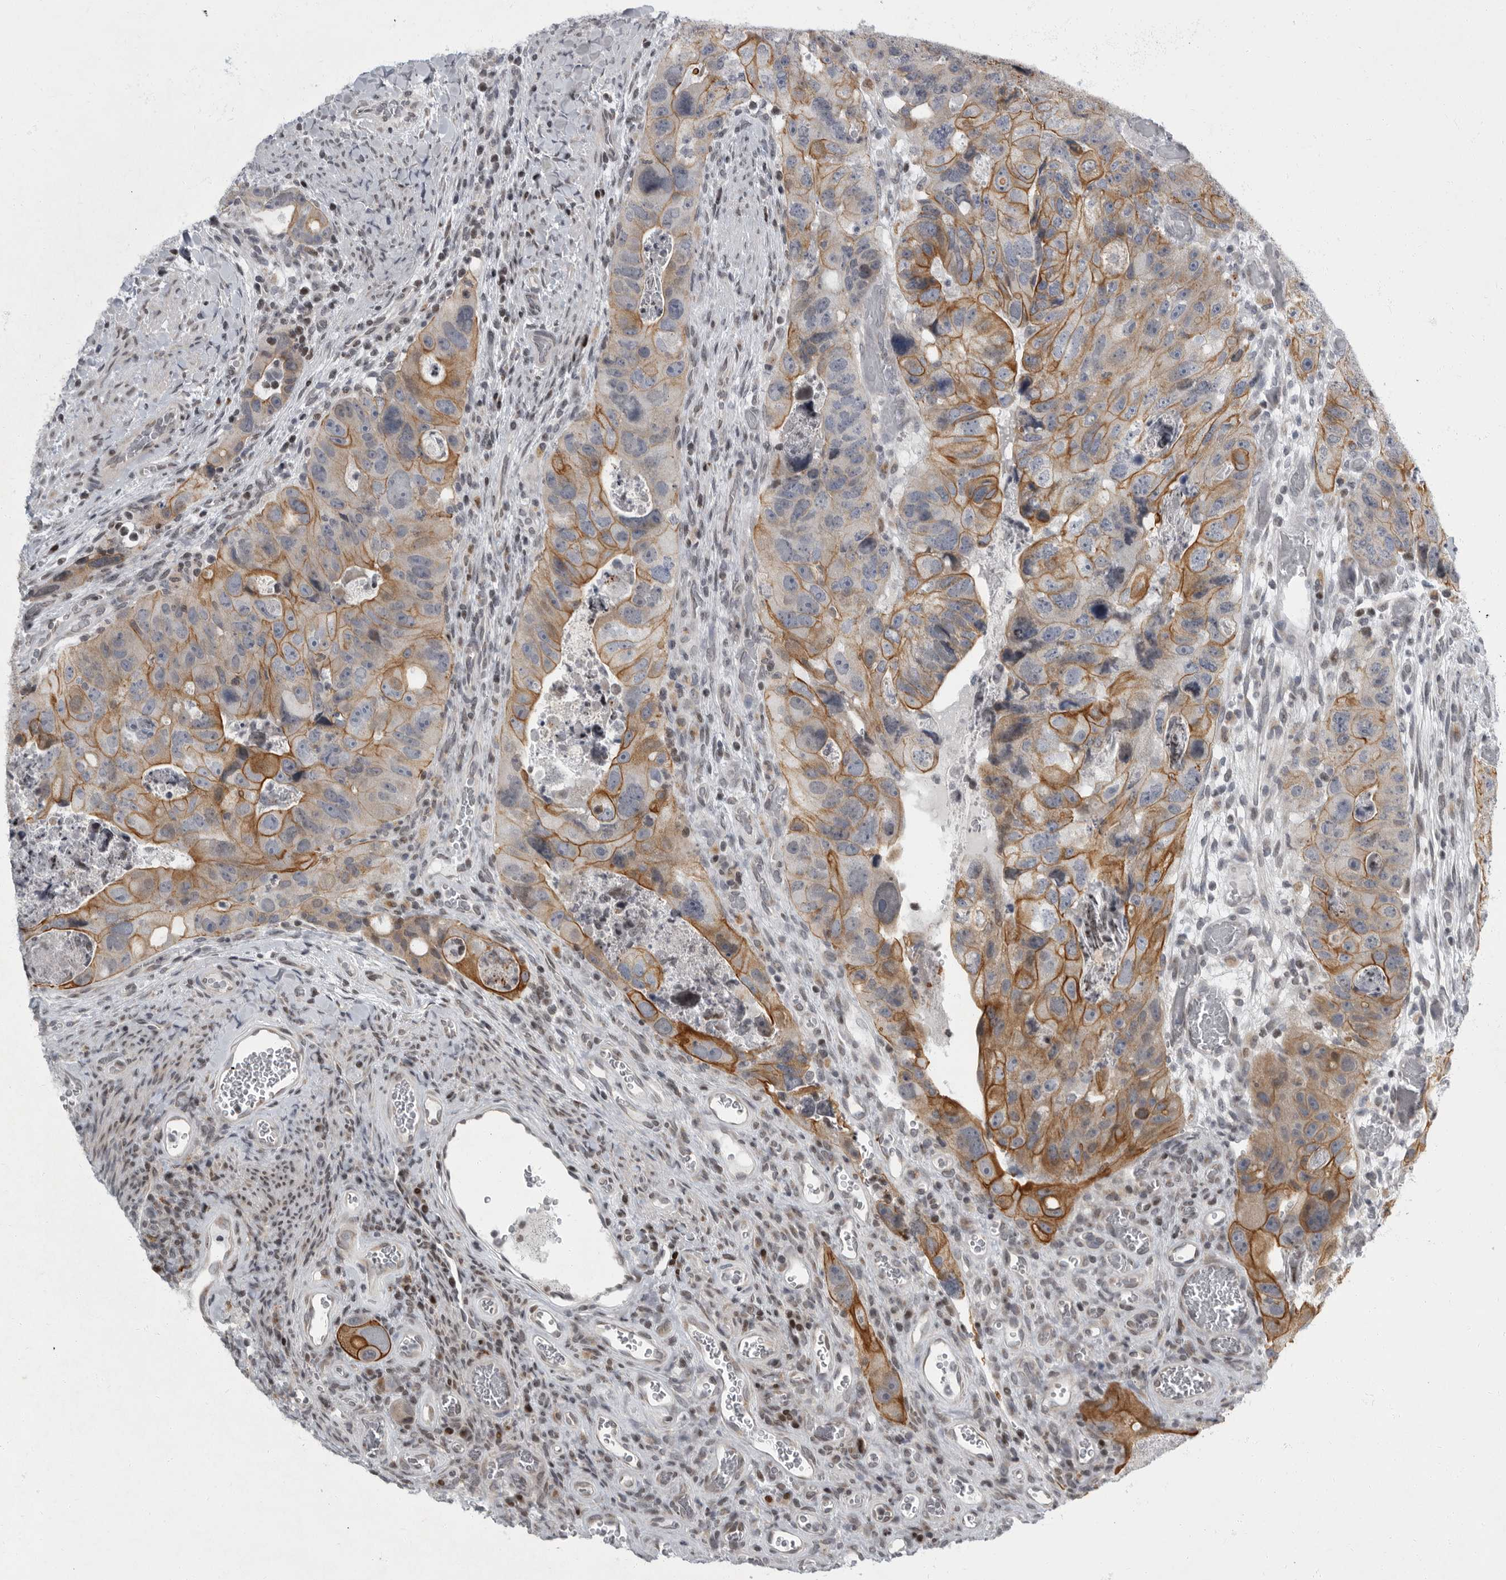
{"staining": {"intensity": "moderate", "quantity": ">75%", "location": "cytoplasmic/membranous"}, "tissue": "colorectal cancer", "cell_type": "Tumor cells", "image_type": "cancer", "snomed": [{"axis": "morphology", "description": "Adenocarcinoma, NOS"}, {"axis": "topography", "description": "Rectum"}], "caption": "An immunohistochemistry (IHC) histopathology image of neoplastic tissue is shown. Protein staining in brown labels moderate cytoplasmic/membranous positivity in adenocarcinoma (colorectal) within tumor cells.", "gene": "EVI5", "patient": {"sex": "male", "age": 59}}